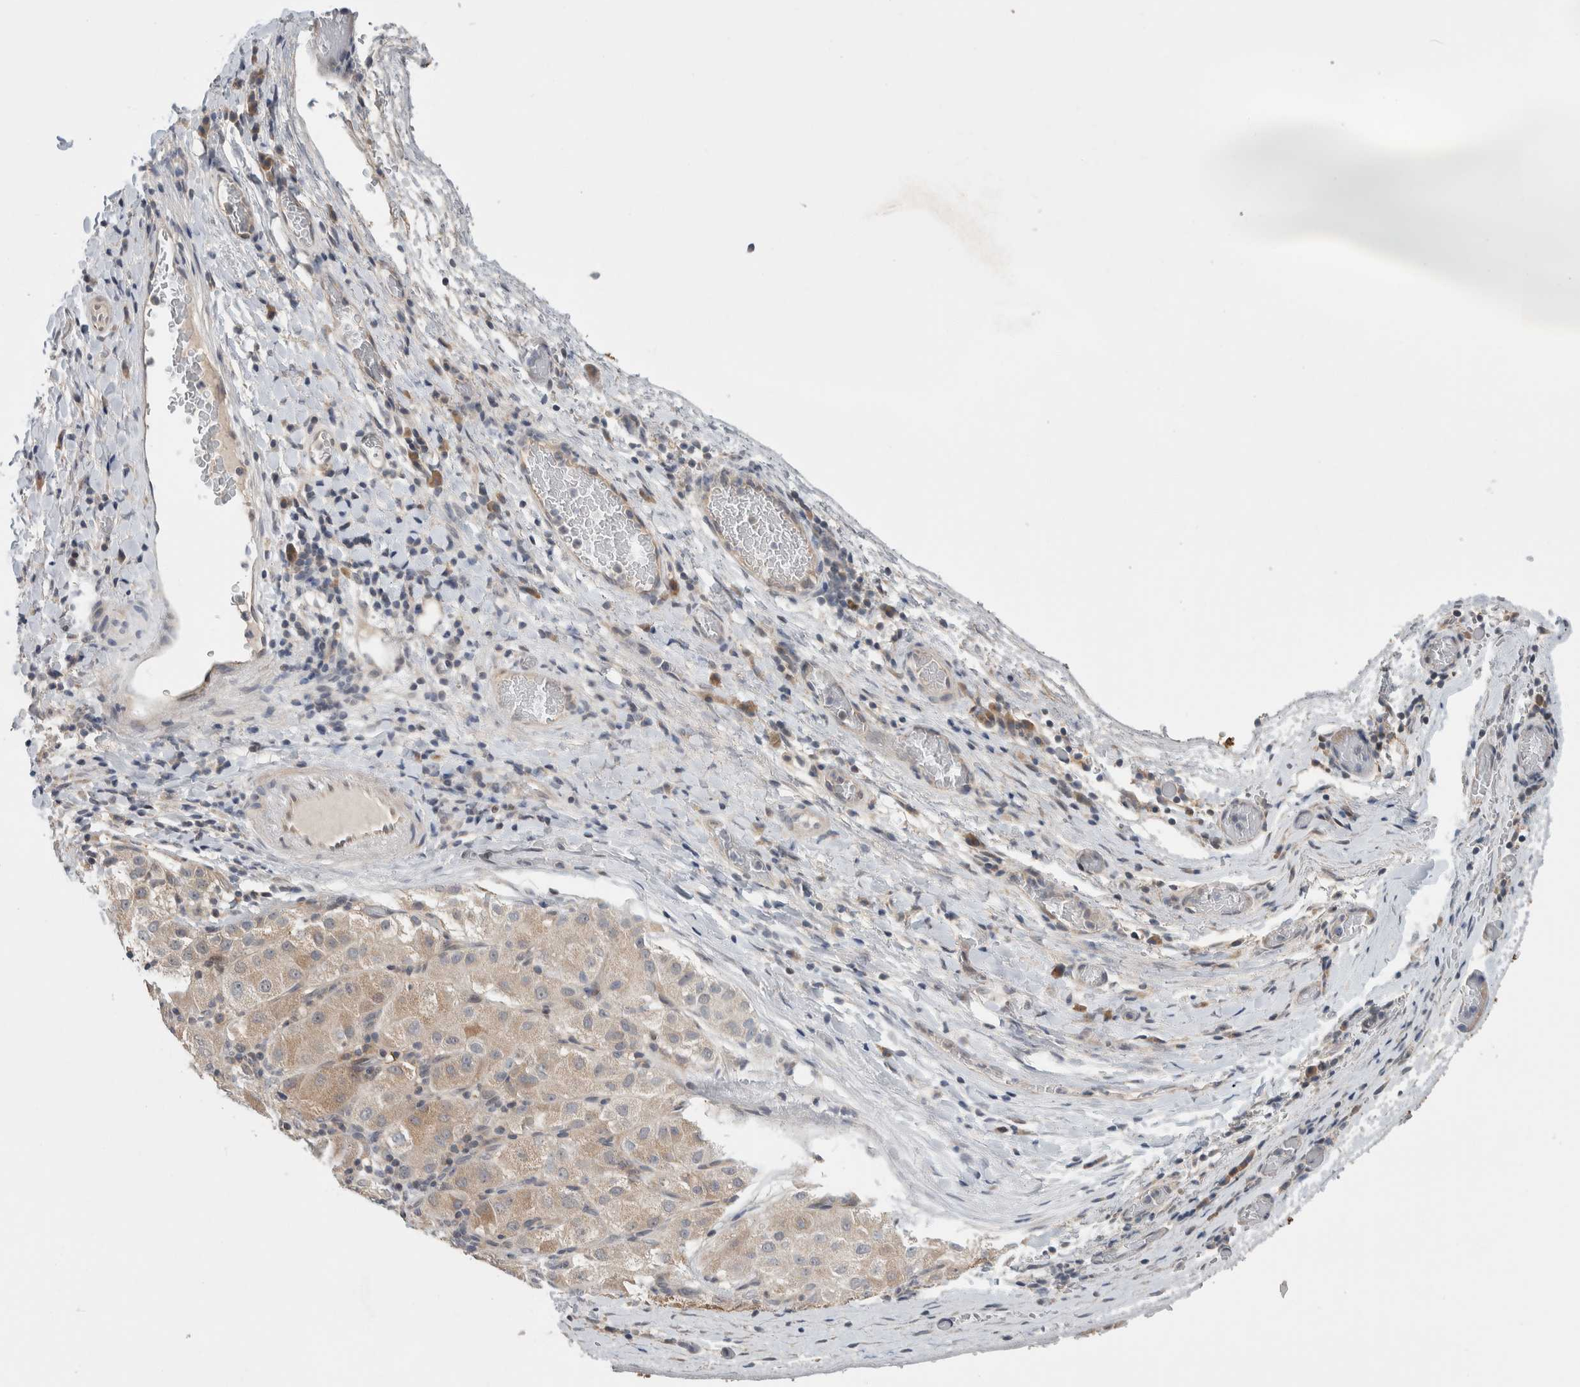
{"staining": {"intensity": "weak", "quantity": ">75%", "location": "cytoplasmic/membranous"}, "tissue": "liver cancer", "cell_type": "Tumor cells", "image_type": "cancer", "snomed": [{"axis": "morphology", "description": "Carcinoma, Hepatocellular, NOS"}, {"axis": "topography", "description": "Liver"}], "caption": "Immunohistochemistry (IHC) (DAB) staining of liver cancer displays weak cytoplasmic/membranous protein expression in approximately >75% of tumor cells.", "gene": "SHPK", "patient": {"sex": "male", "age": 80}}